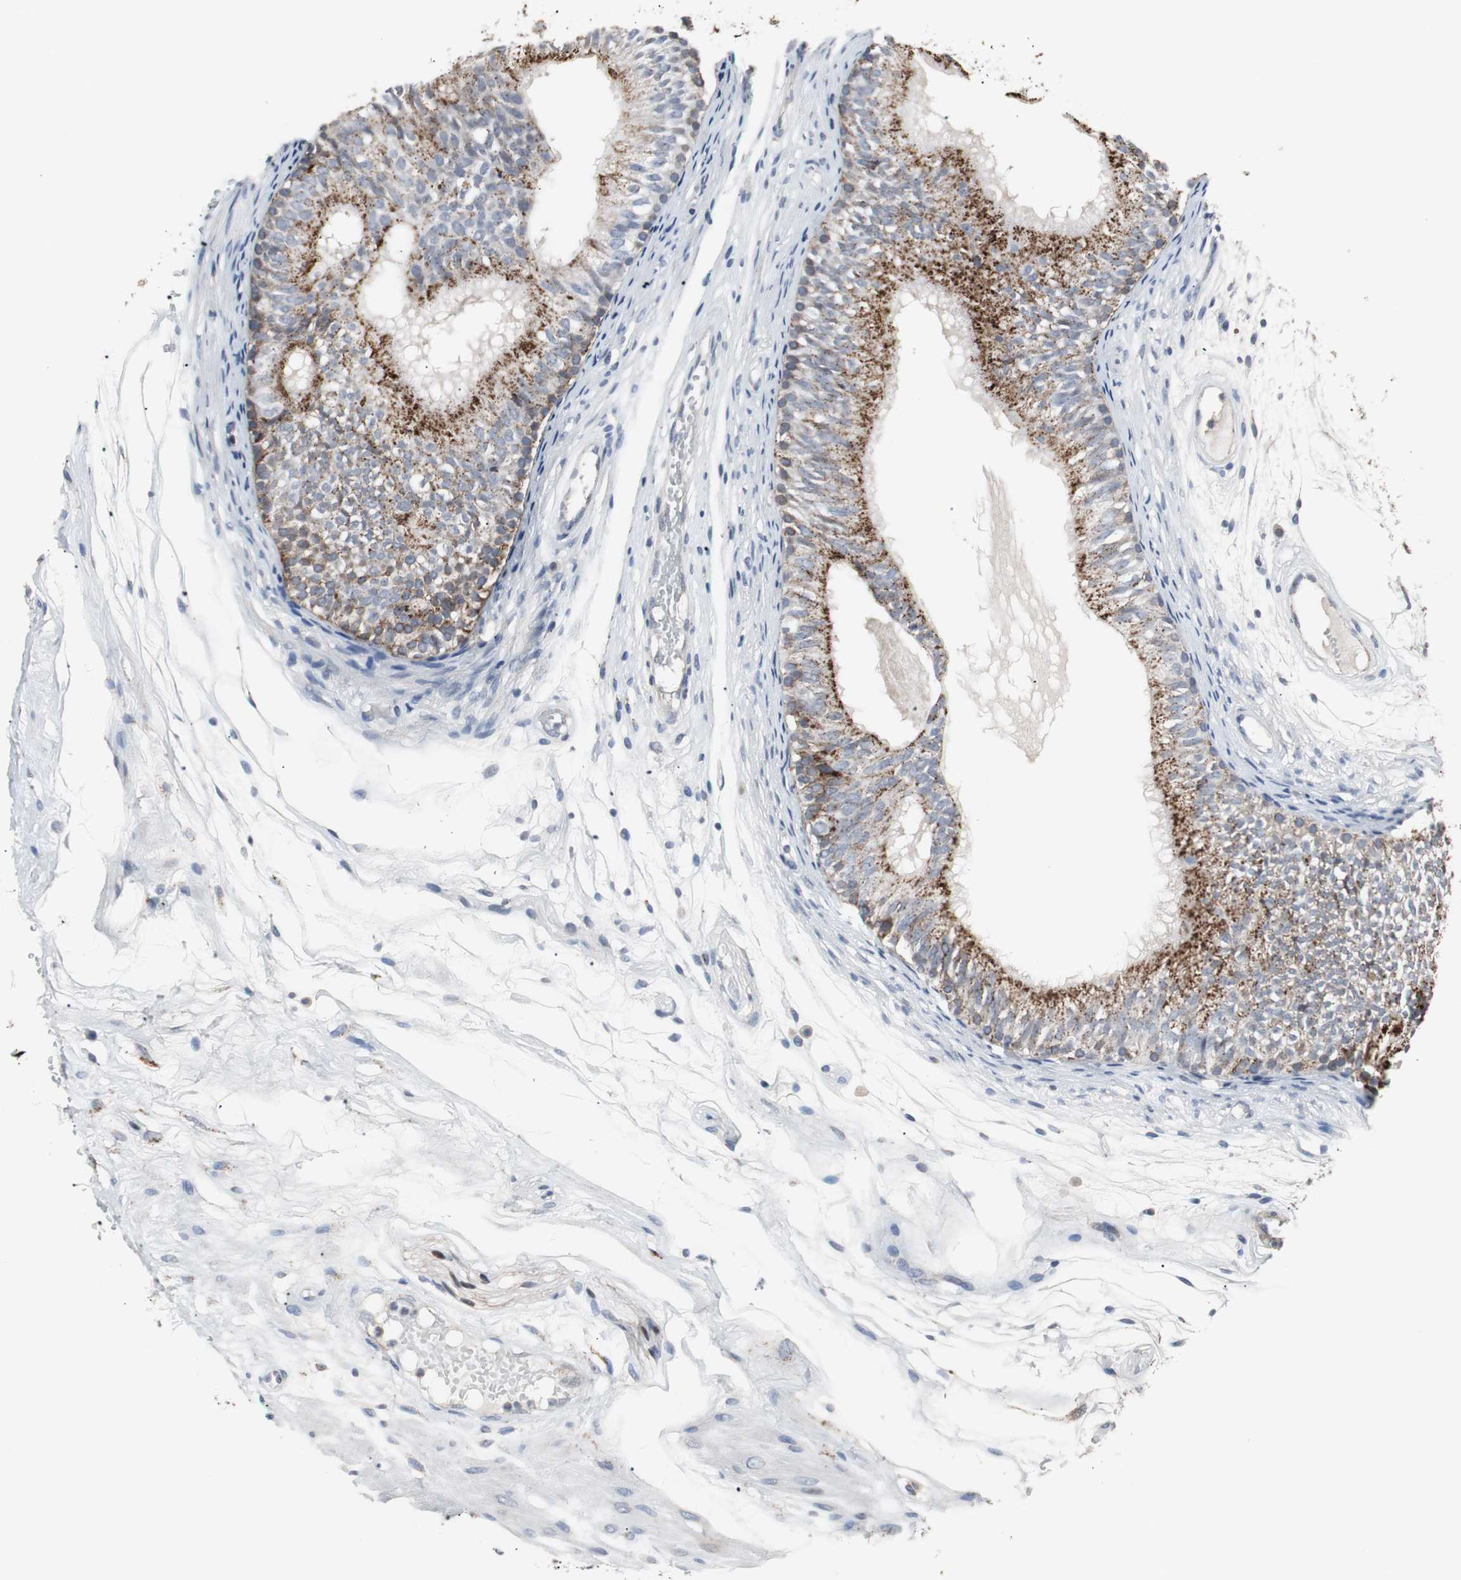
{"staining": {"intensity": "strong", "quantity": ">75%", "location": "cytoplasmic/membranous"}, "tissue": "epididymis", "cell_type": "Glandular cells", "image_type": "normal", "snomed": [{"axis": "morphology", "description": "Normal tissue, NOS"}, {"axis": "morphology", "description": "Atrophy, NOS"}, {"axis": "topography", "description": "Testis"}, {"axis": "topography", "description": "Epididymis"}], "caption": "Strong cytoplasmic/membranous staining for a protein is identified in about >75% of glandular cells of unremarkable epididymis using immunohistochemistry.", "gene": "GBA1", "patient": {"sex": "male", "age": 18}}